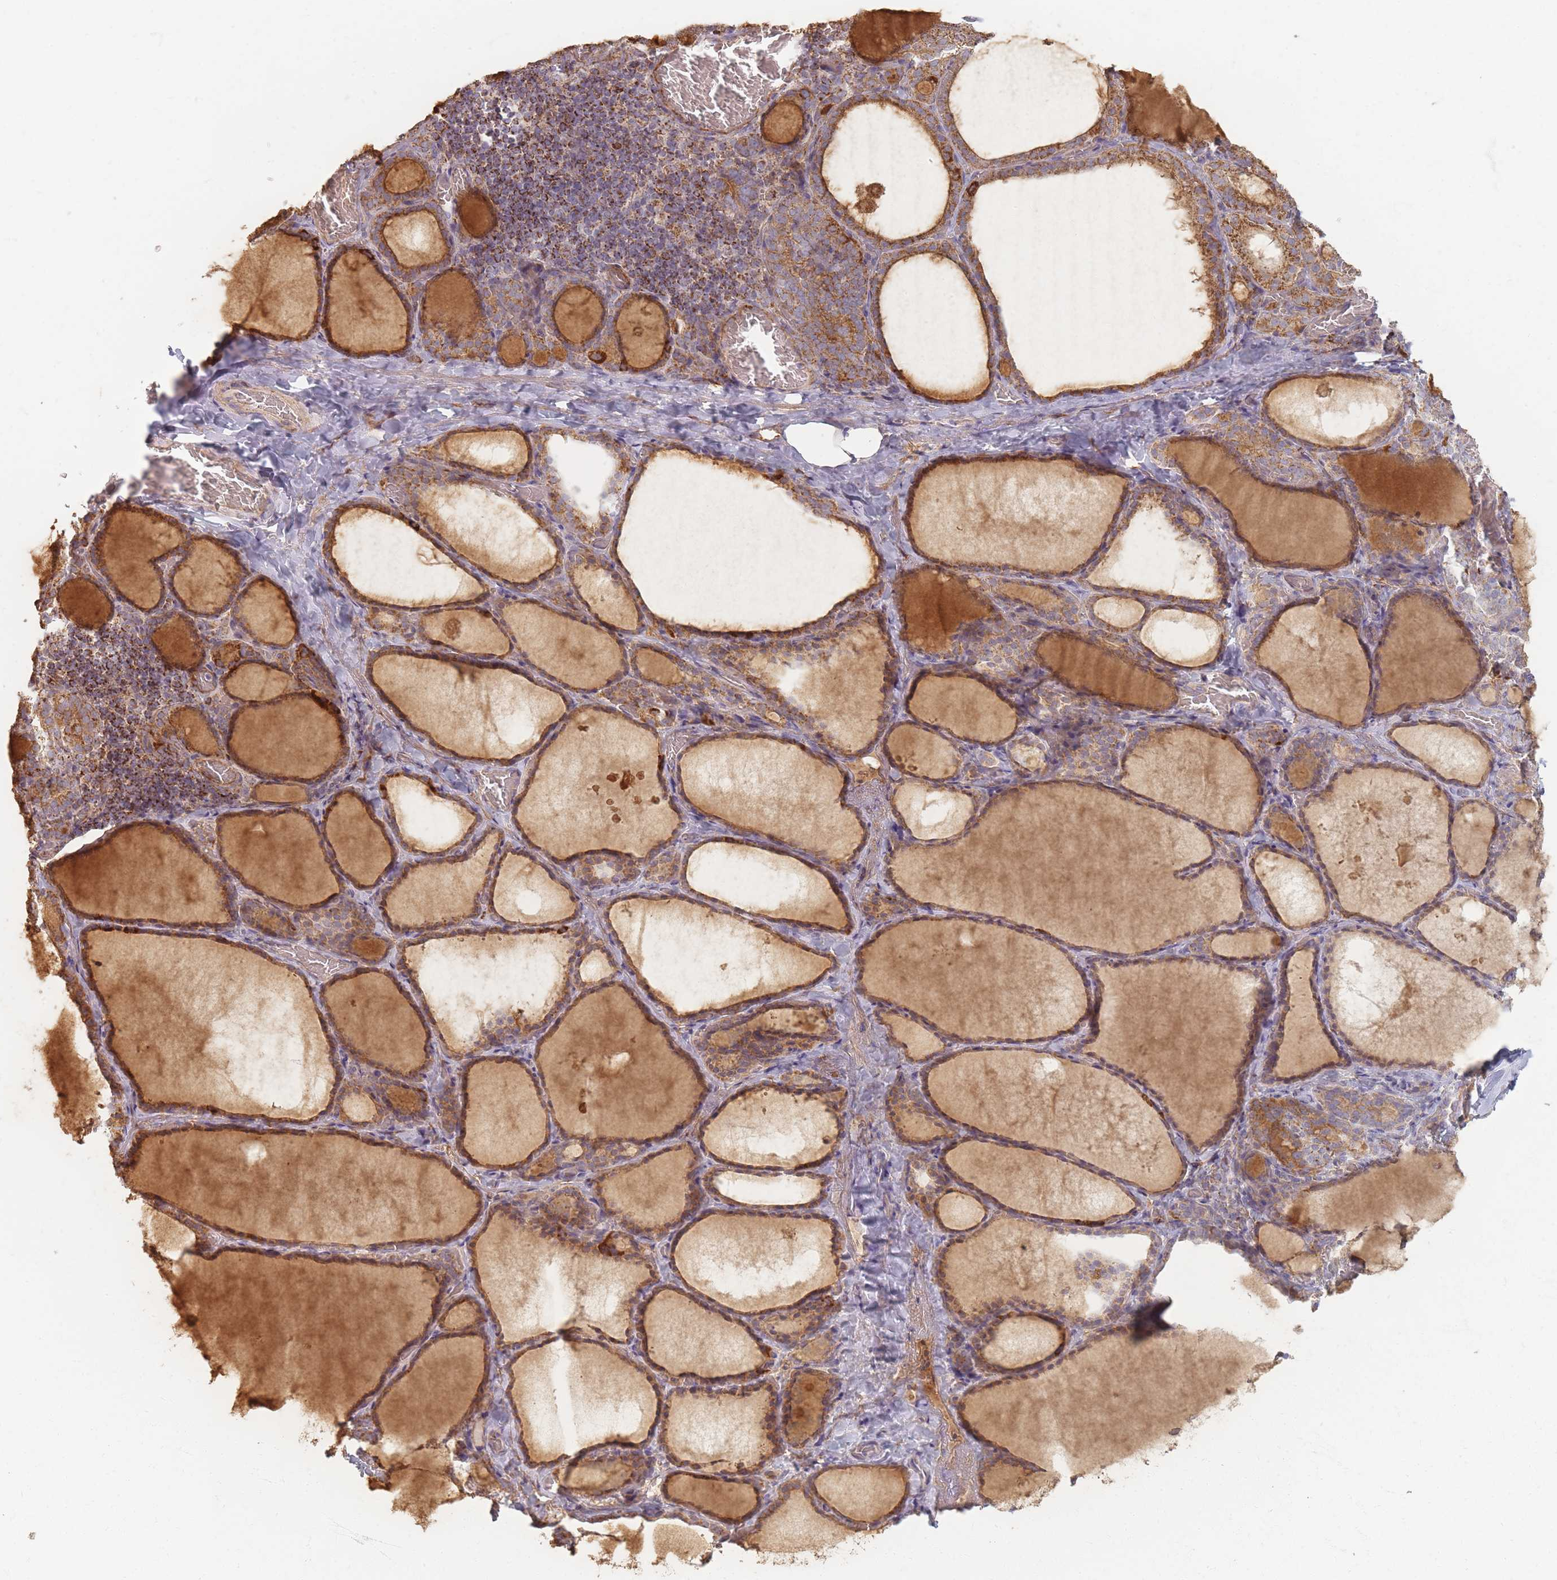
{"staining": {"intensity": "moderate", "quantity": ">75%", "location": "cytoplasmic/membranous"}, "tissue": "thyroid gland", "cell_type": "Glandular cells", "image_type": "normal", "snomed": [{"axis": "morphology", "description": "Normal tissue, NOS"}, {"axis": "topography", "description": "Thyroid gland"}], "caption": "A high-resolution photomicrograph shows IHC staining of benign thyroid gland, which exhibits moderate cytoplasmic/membranous staining in about >75% of glandular cells.", "gene": "ESRP2", "patient": {"sex": "female", "age": 39}}